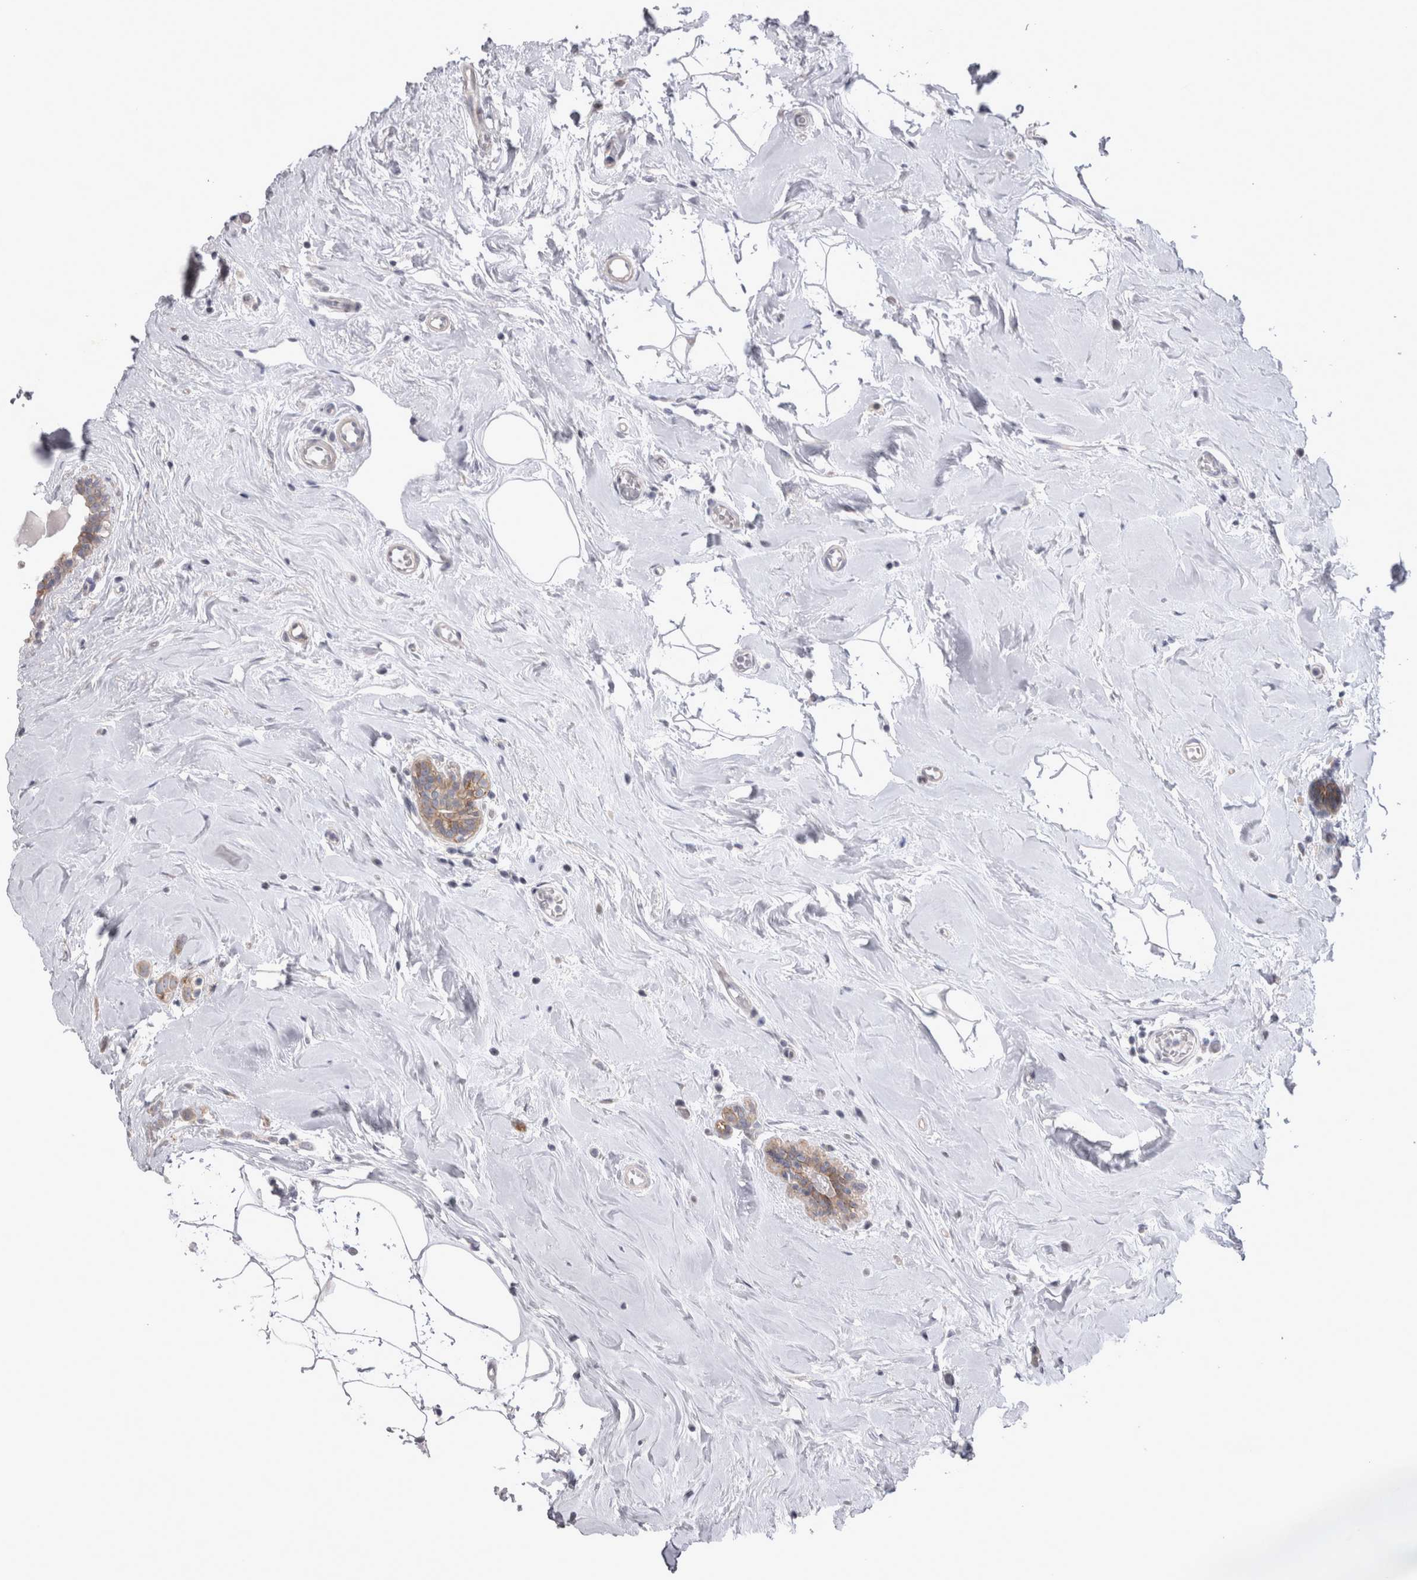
{"staining": {"intensity": "weak", "quantity": ">75%", "location": "cytoplasmic/membranous"}, "tissue": "breast cancer", "cell_type": "Tumor cells", "image_type": "cancer", "snomed": [{"axis": "morphology", "description": "Lobular carcinoma"}, {"axis": "topography", "description": "Breast"}], "caption": "This is an image of IHC staining of breast cancer, which shows weak positivity in the cytoplasmic/membranous of tumor cells.", "gene": "NENF", "patient": {"sex": "female", "age": 47}}